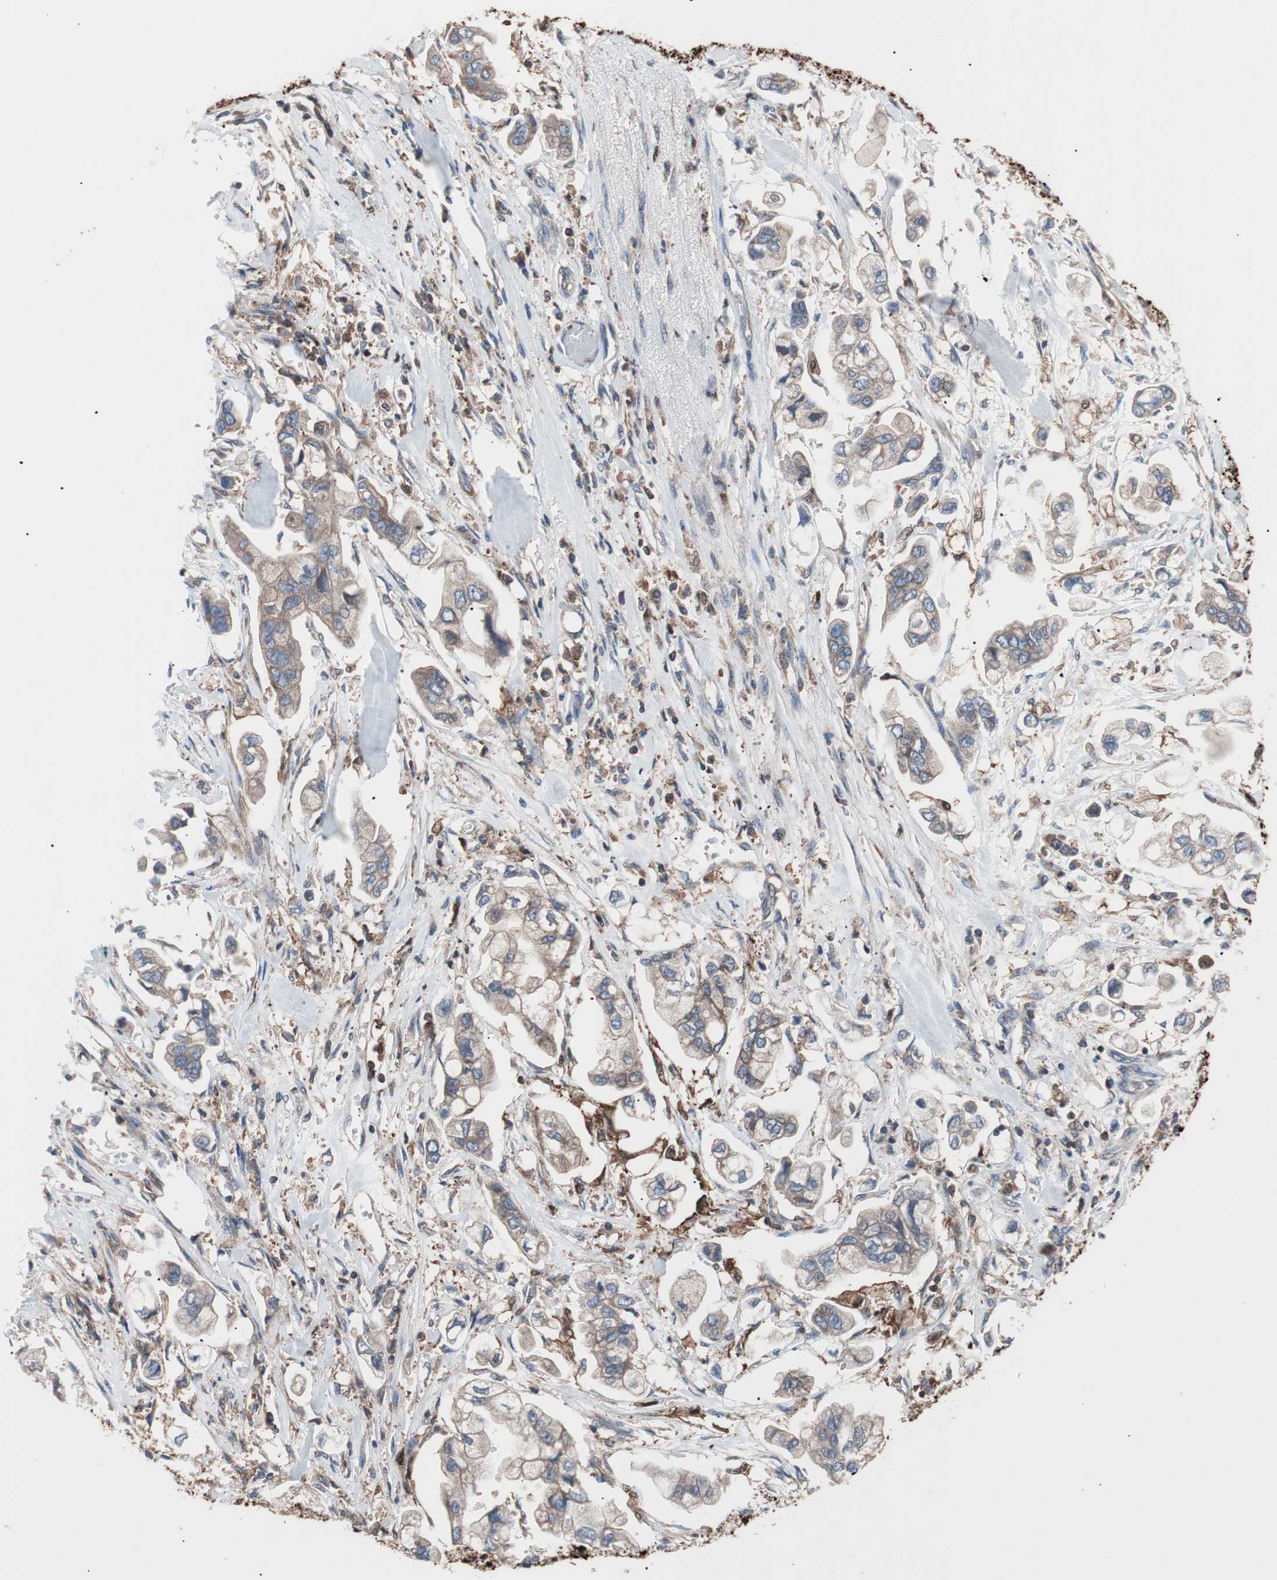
{"staining": {"intensity": "moderate", "quantity": ">75%", "location": "cytoplasmic/membranous"}, "tissue": "stomach cancer", "cell_type": "Tumor cells", "image_type": "cancer", "snomed": [{"axis": "morphology", "description": "Adenocarcinoma, NOS"}, {"axis": "topography", "description": "Stomach"}], "caption": "Moderate cytoplasmic/membranous expression is identified in approximately >75% of tumor cells in stomach cancer.", "gene": "PIK3R1", "patient": {"sex": "male", "age": 62}}